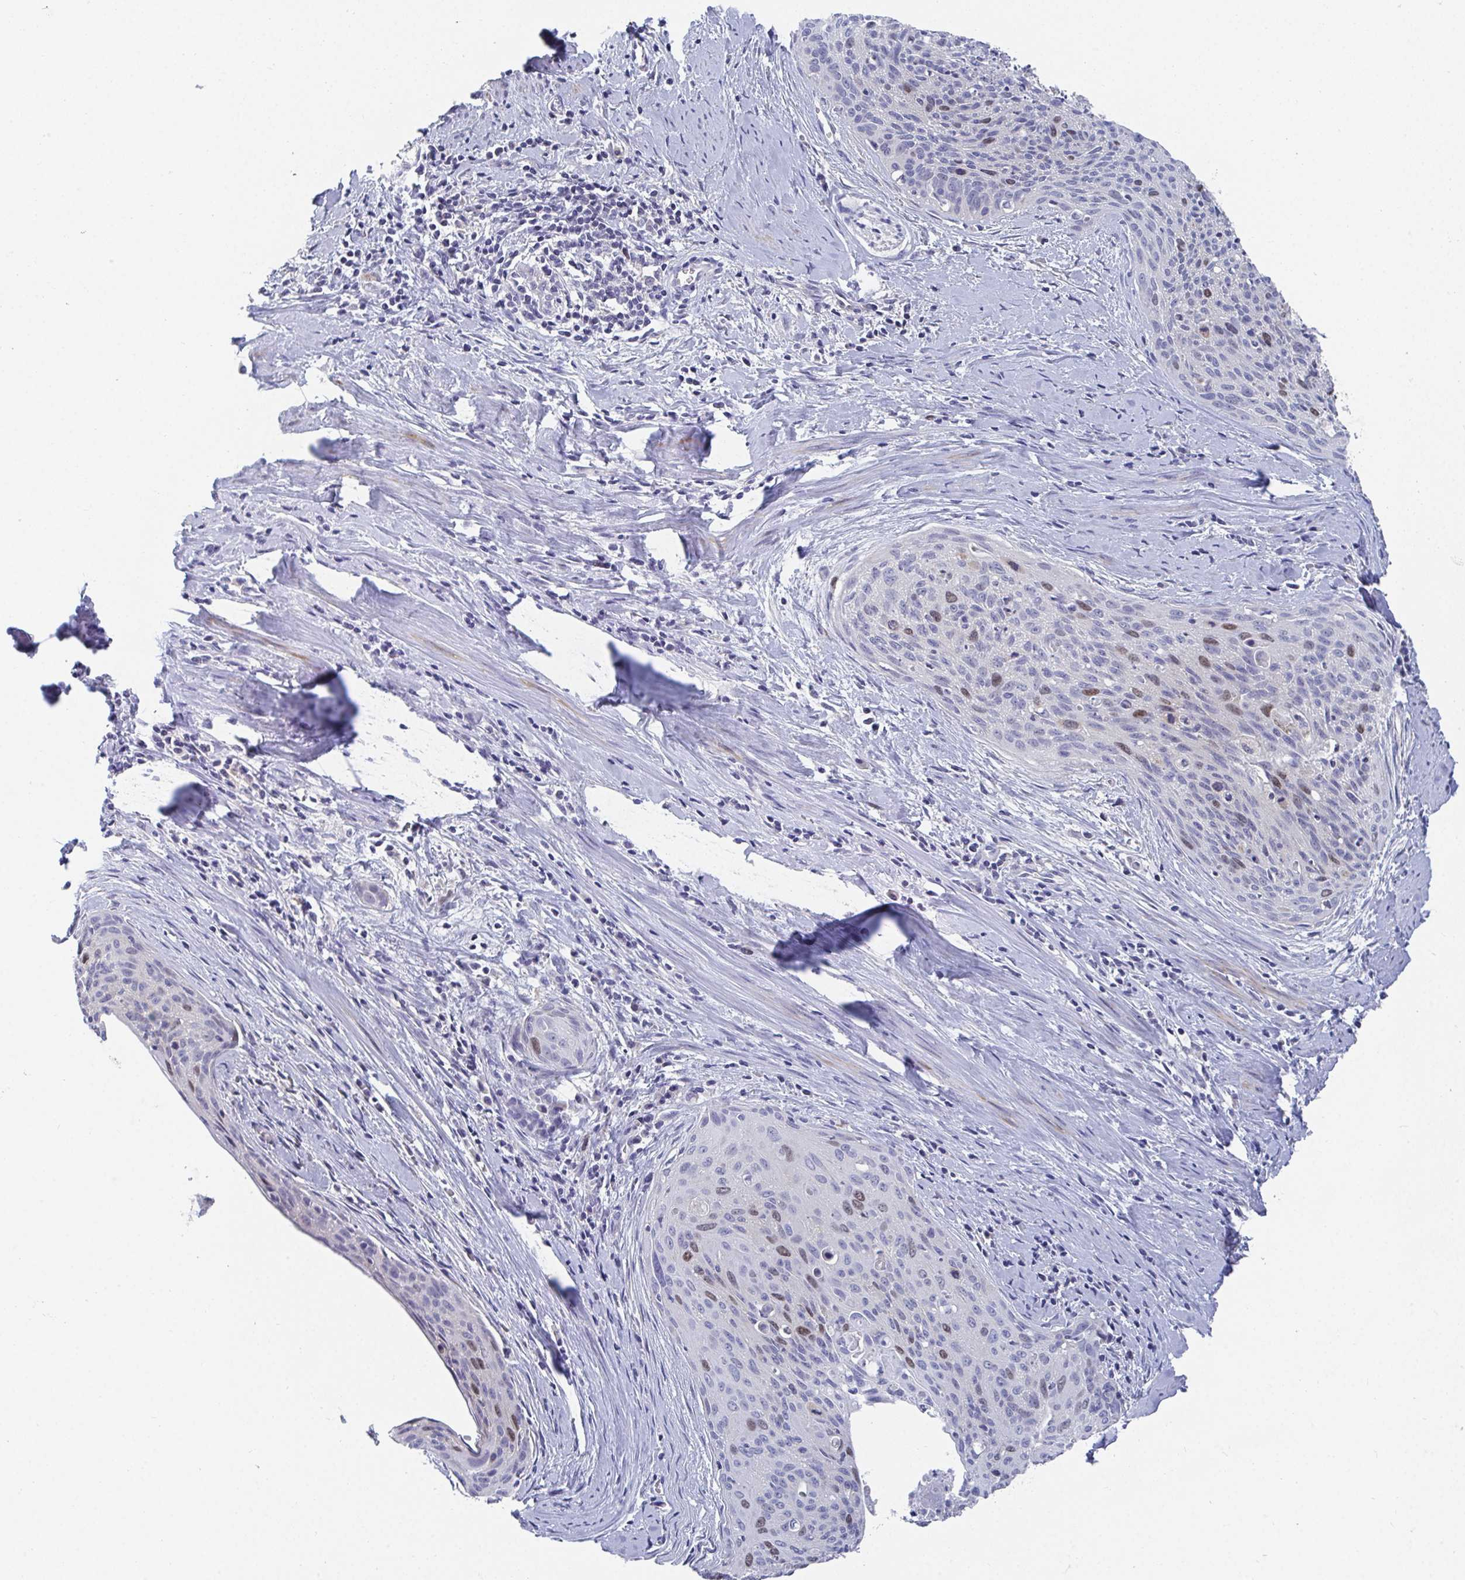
{"staining": {"intensity": "moderate", "quantity": "<25%", "location": "nuclear"}, "tissue": "cervical cancer", "cell_type": "Tumor cells", "image_type": "cancer", "snomed": [{"axis": "morphology", "description": "Squamous cell carcinoma, NOS"}, {"axis": "topography", "description": "Cervix"}], "caption": "Tumor cells reveal low levels of moderate nuclear staining in approximately <25% of cells in human cervical cancer.", "gene": "ATP5F1C", "patient": {"sex": "female", "age": 55}}